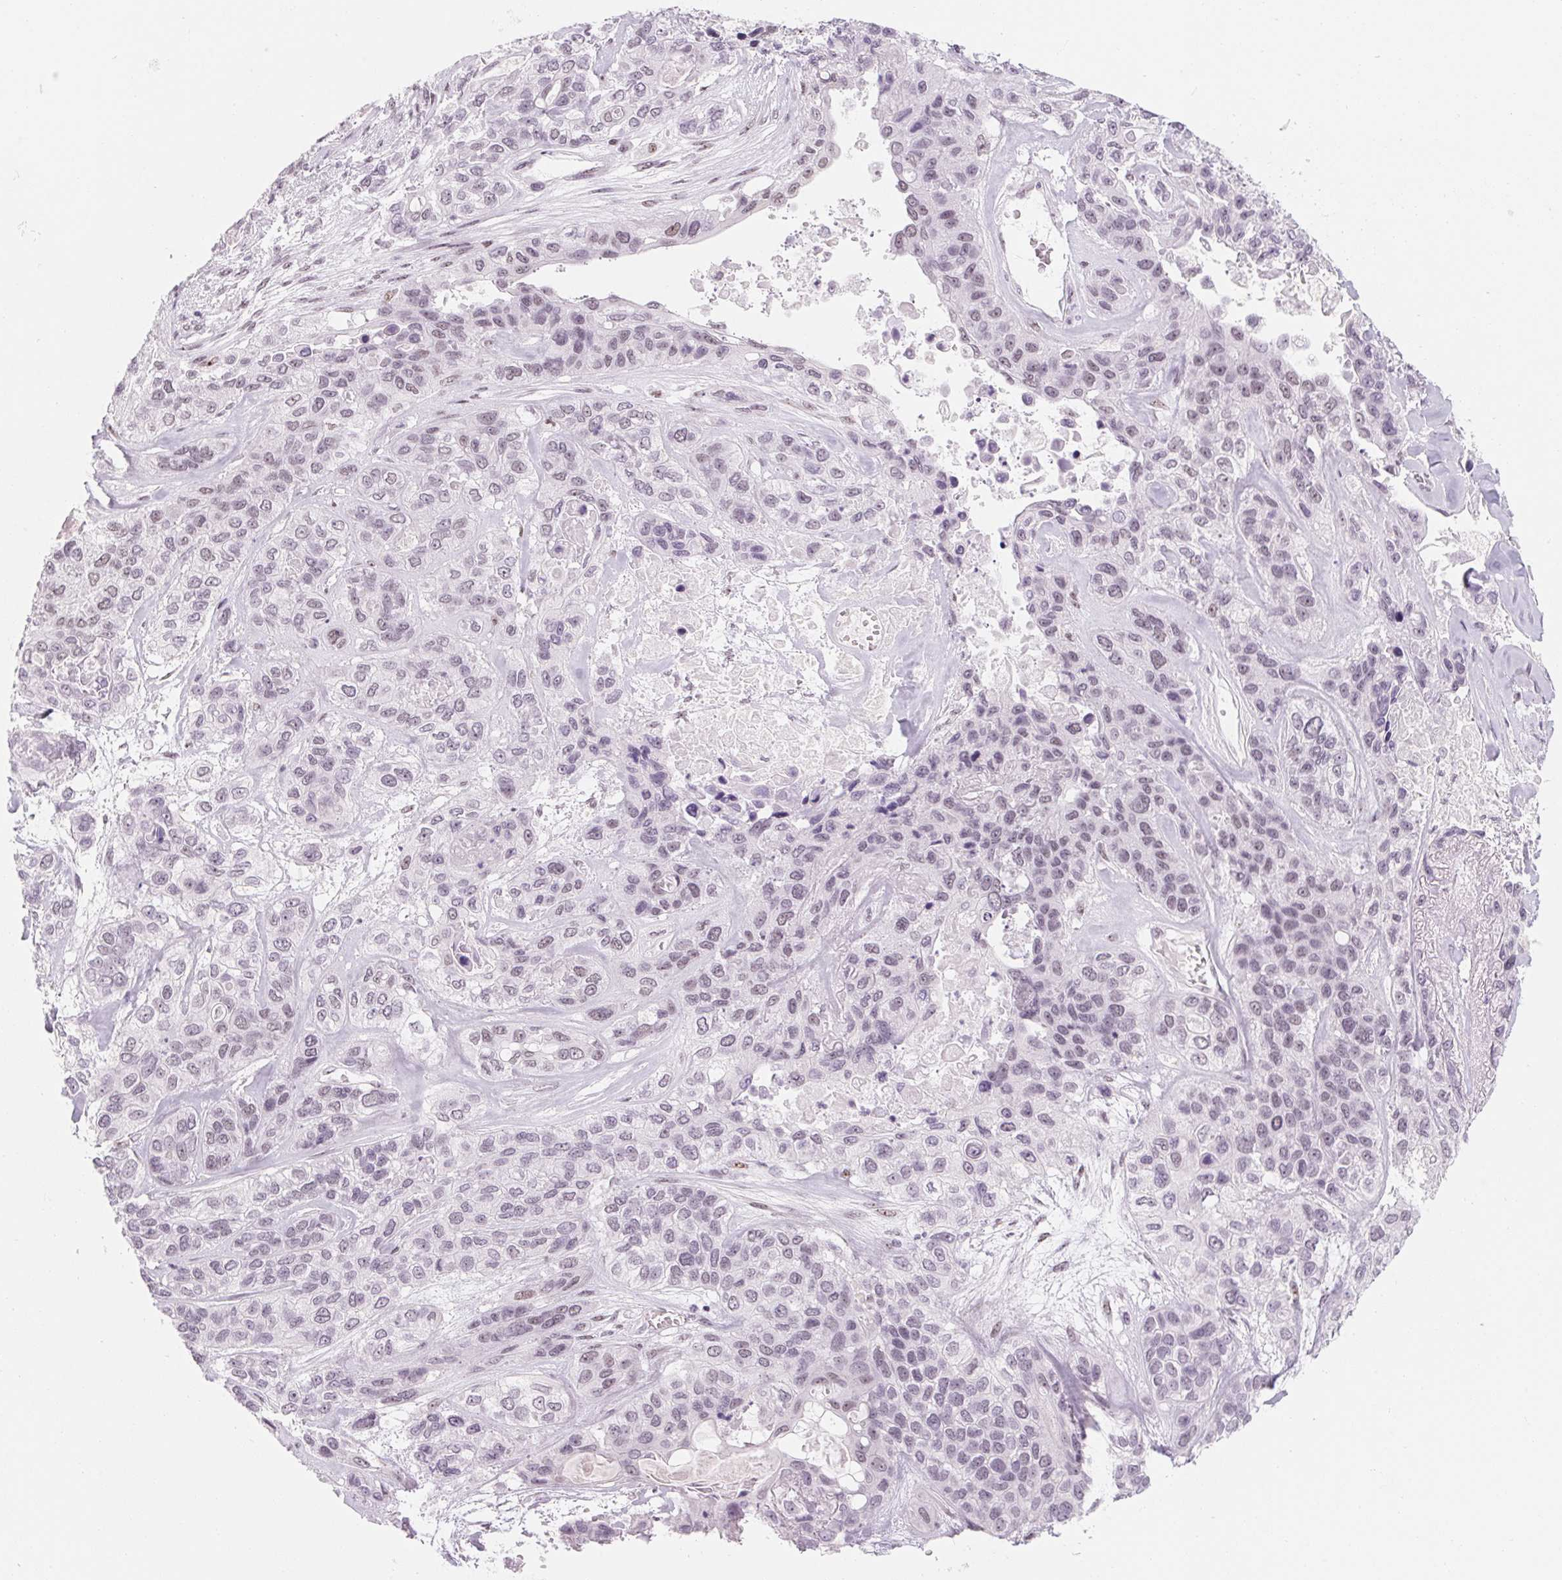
{"staining": {"intensity": "weak", "quantity": "25%-75%", "location": "nuclear"}, "tissue": "lung cancer", "cell_type": "Tumor cells", "image_type": "cancer", "snomed": [{"axis": "morphology", "description": "Squamous cell carcinoma, NOS"}, {"axis": "topography", "description": "Lung"}], "caption": "A high-resolution micrograph shows IHC staining of squamous cell carcinoma (lung), which exhibits weak nuclear positivity in about 25%-75% of tumor cells.", "gene": "ZIC4", "patient": {"sex": "female", "age": 70}}